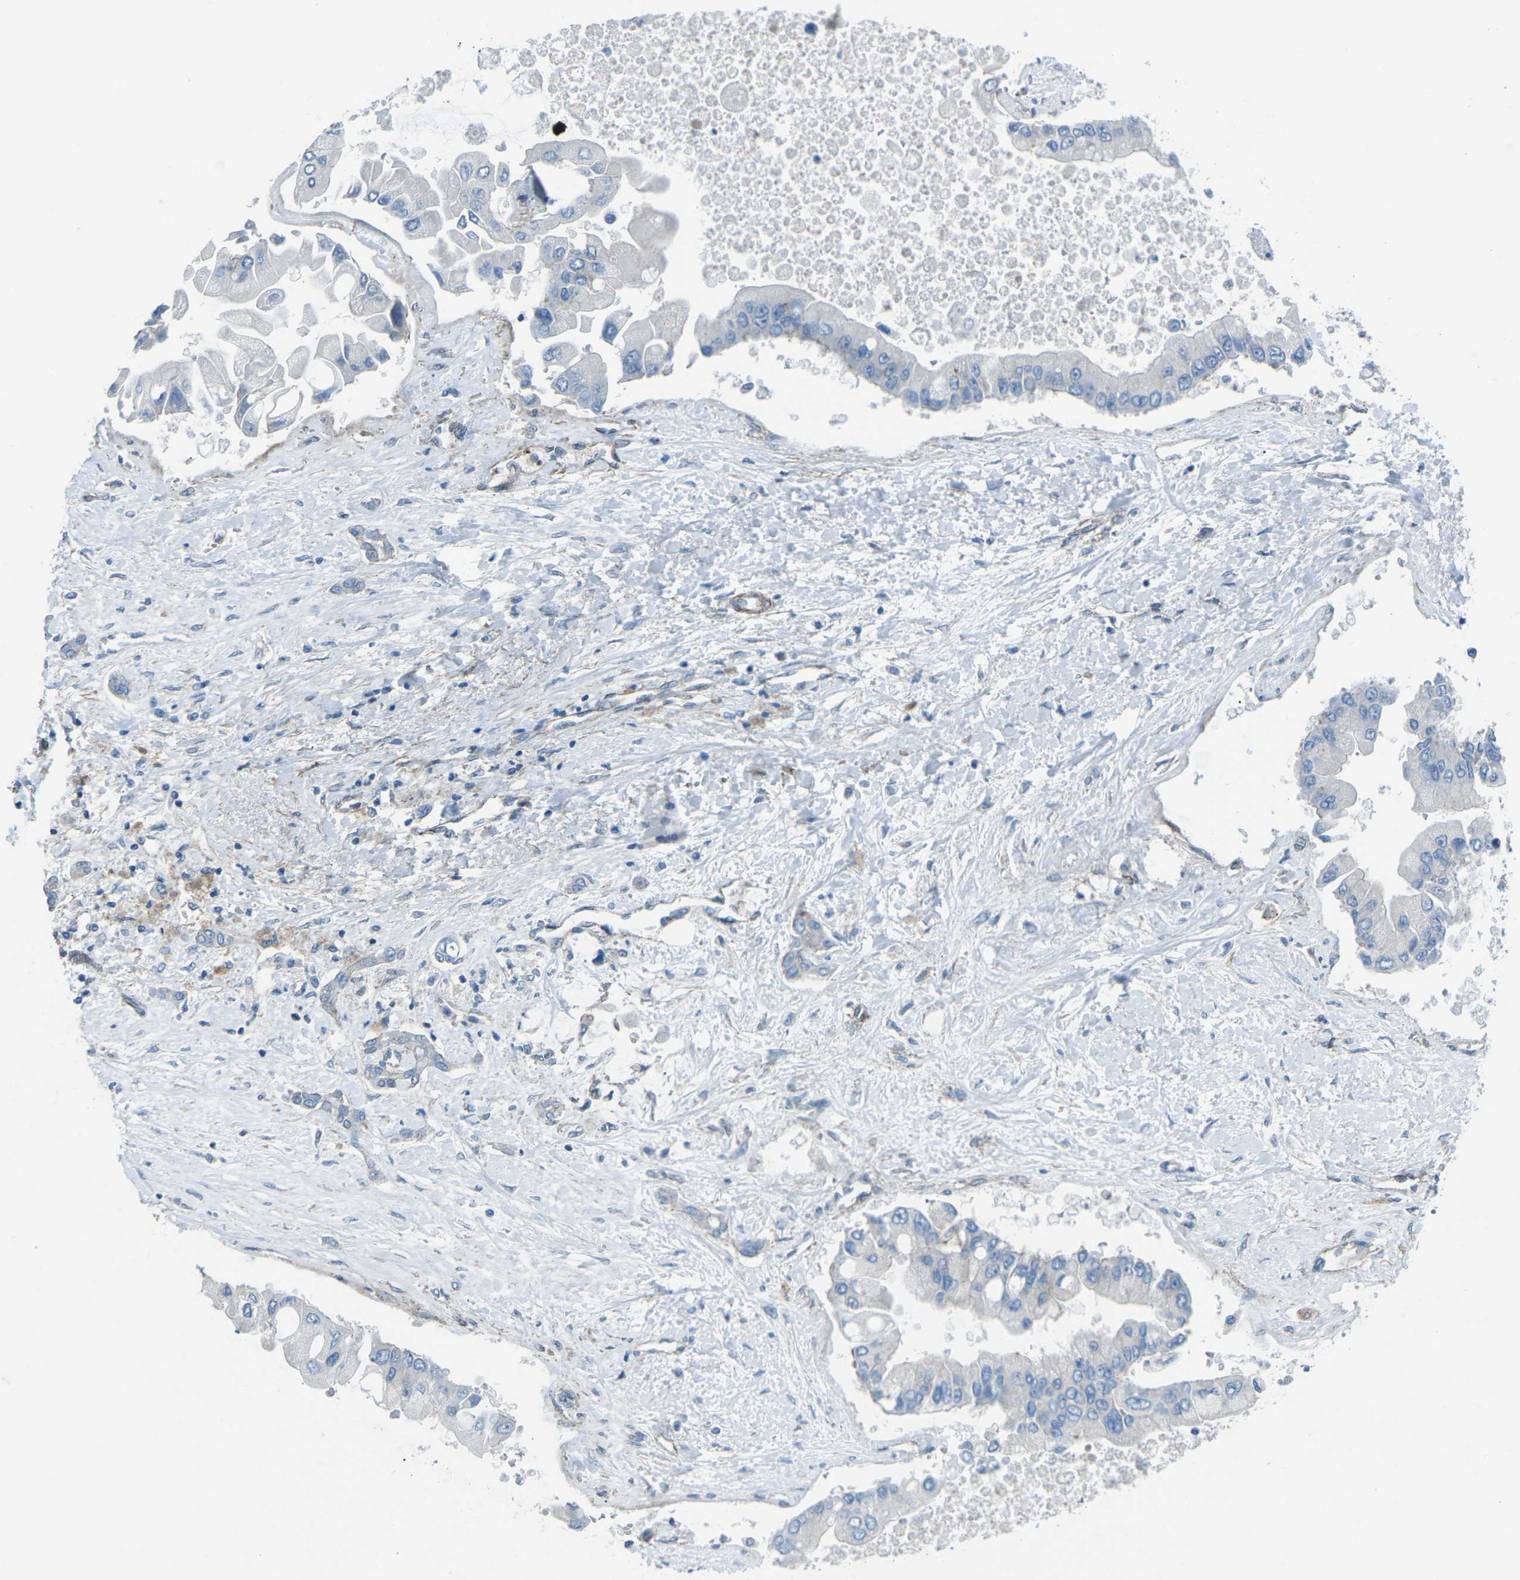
{"staining": {"intensity": "negative", "quantity": "none", "location": "none"}, "tissue": "liver cancer", "cell_type": "Tumor cells", "image_type": "cancer", "snomed": [{"axis": "morphology", "description": "Cholangiocarcinoma"}, {"axis": "topography", "description": "Liver"}], "caption": "IHC photomicrograph of neoplastic tissue: liver cholangiocarcinoma stained with DAB (3,3'-diaminobenzidine) displays no significant protein expression in tumor cells.", "gene": "UTRN", "patient": {"sex": "male", "age": 50}}